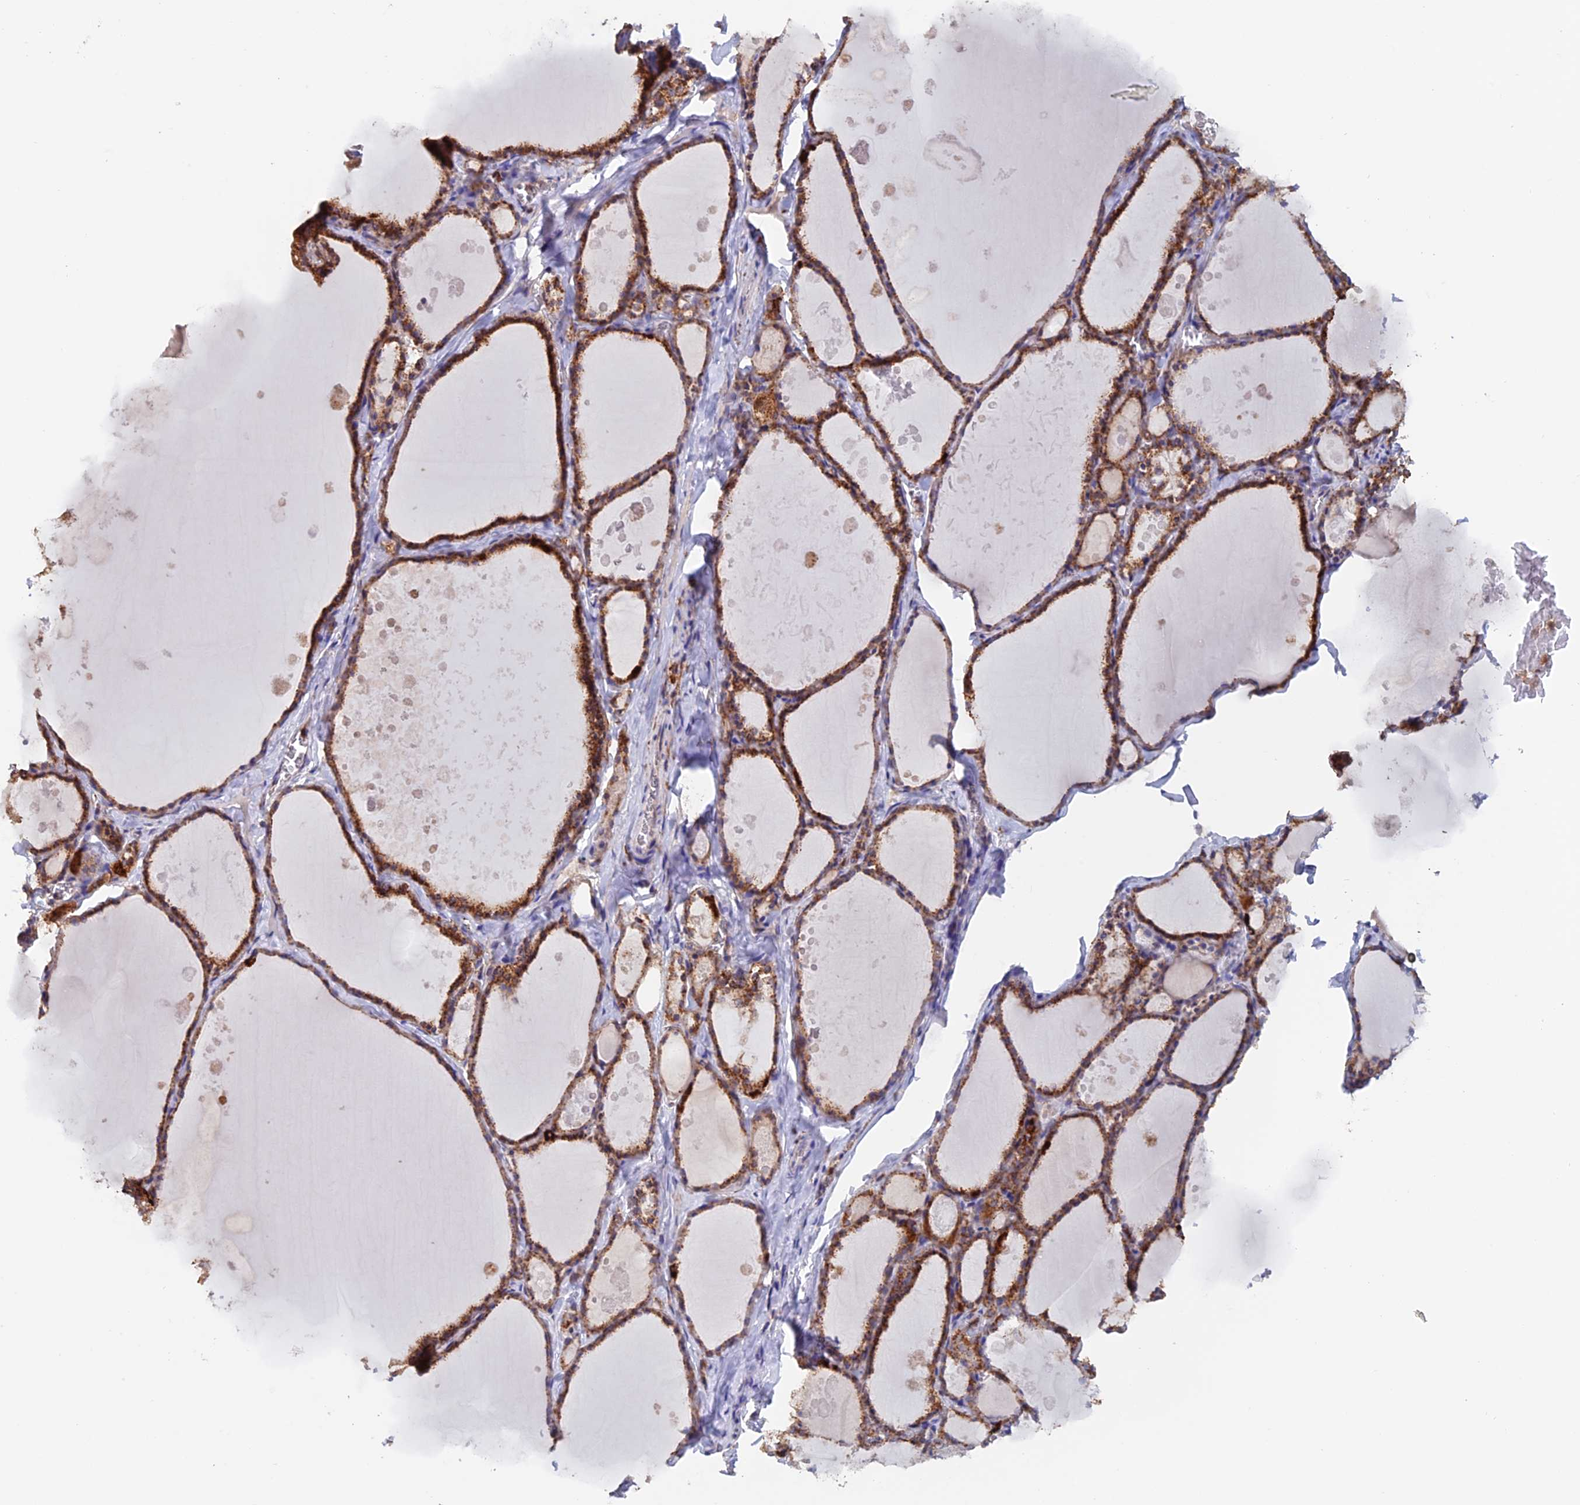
{"staining": {"intensity": "strong", "quantity": ">75%", "location": "cytoplasmic/membranous"}, "tissue": "thyroid gland", "cell_type": "Glandular cells", "image_type": "normal", "snomed": [{"axis": "morphology", "description": "Normal tissue, NOS"}, {"axis": "topography", "description": "Thyroid gland"}], "caption": "A brown stain labels strong cytoplasmic/membranous staining of a protein in glandular cells of normal human thyroid gland. (IHC, brightfield microscopy, high magnification).", "gene": "DTYMK", "patient": {"sex": "male", "age": 56}}